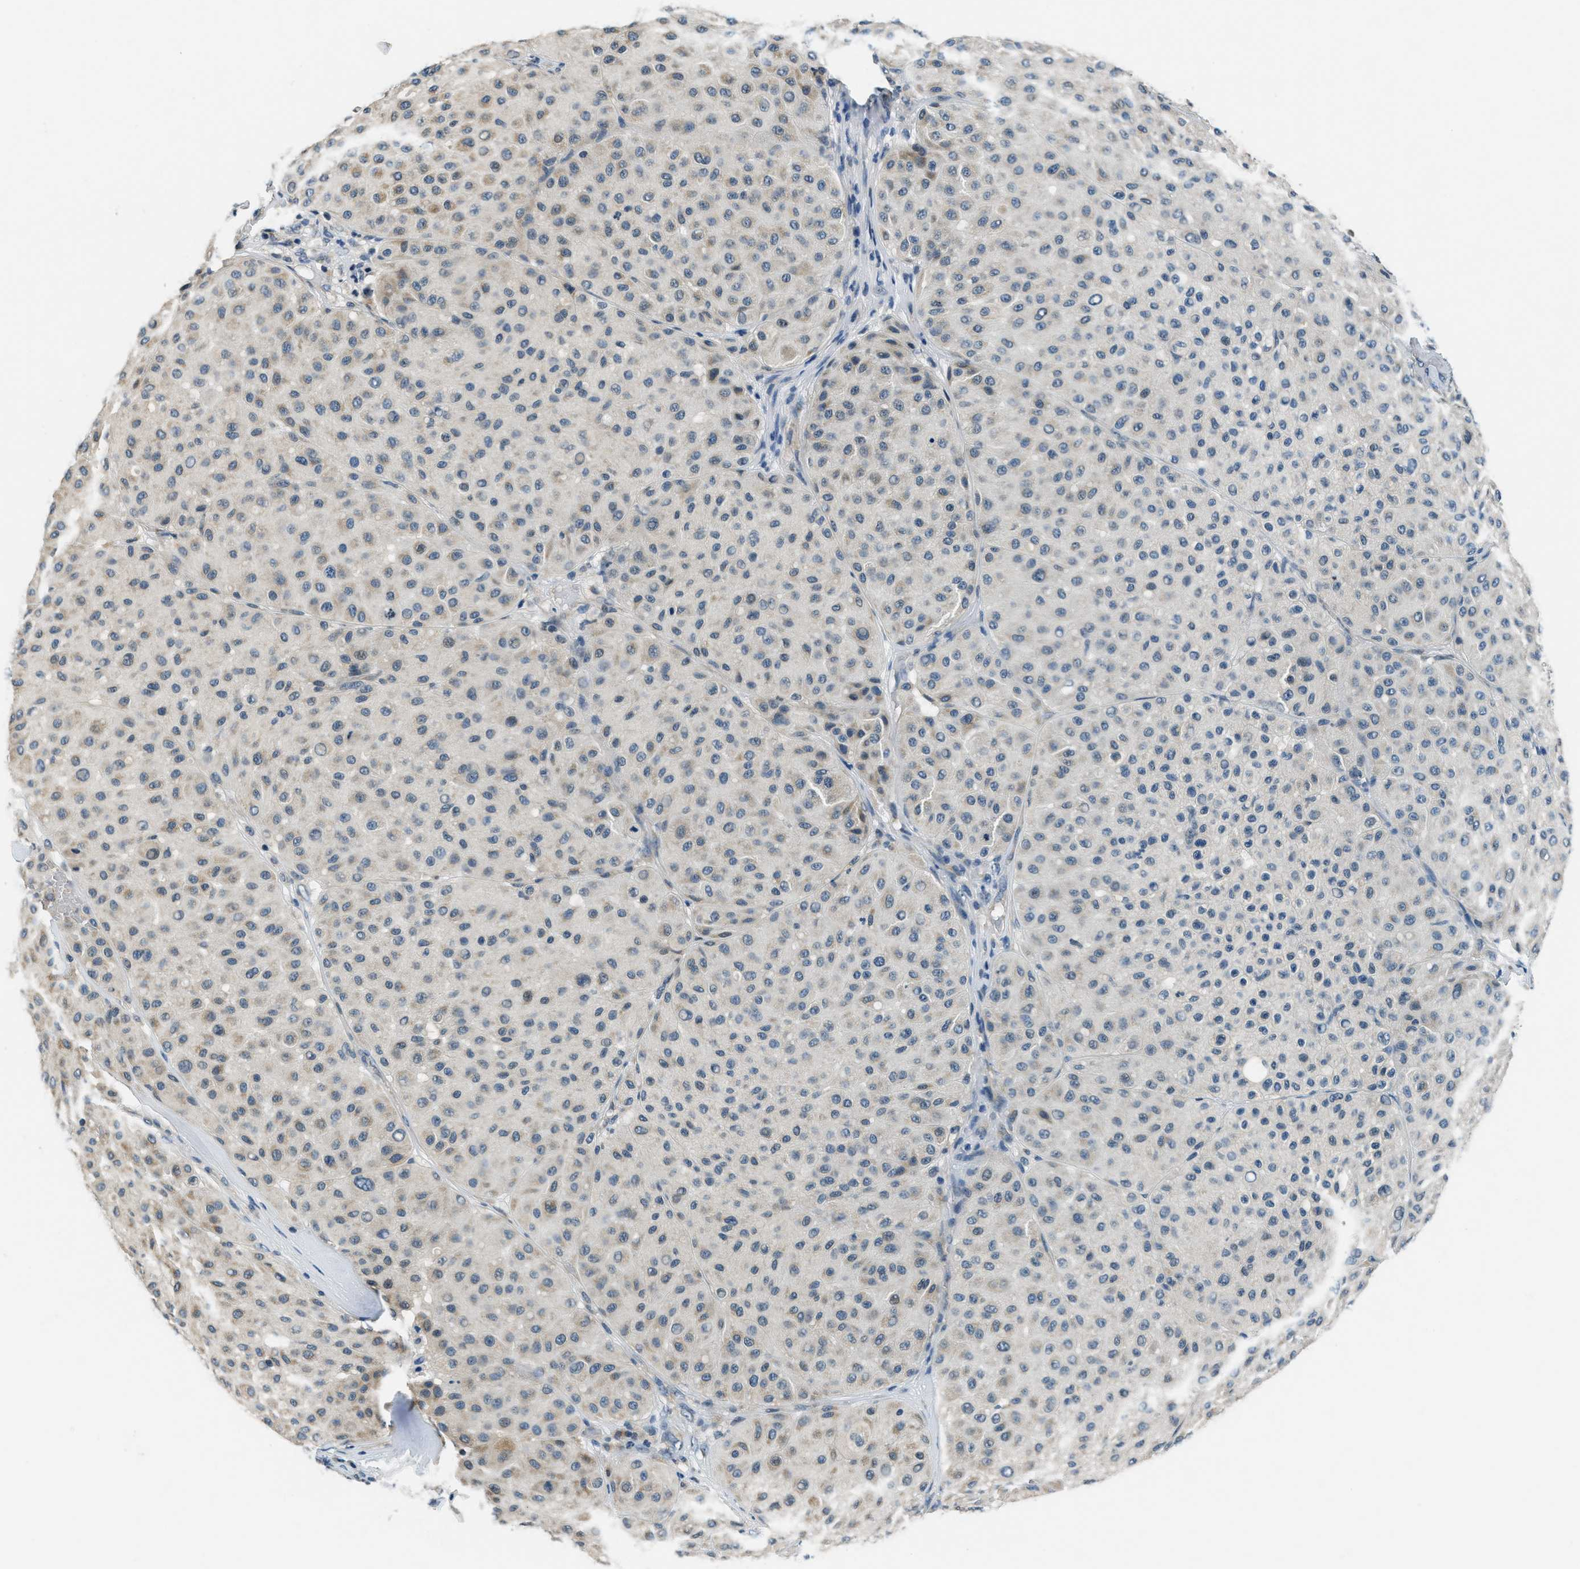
{"staining": {"intensity": "weak", "quantity": "25%-75%", "location": "cytoplasmic/membranous"}, "tissue": "melanoma", "cell_type": "Tumor cells", "image_type": "cancer", "snomed": [{"axis": "morphology", "description": "Normal tissue, NOS"}, {"axis": "morphology", "description": "Malignant melanoma, Metastatic site"}, {"axis": "topography", "description": "Skin"}], "caption": "IHC of human melanoma shows low levels of weak cytoplasmic/membranous staining in approximately 25%-75% of tumor cells.", "gene": "NME8", "patient": {"sex": "male", "age": 41}}